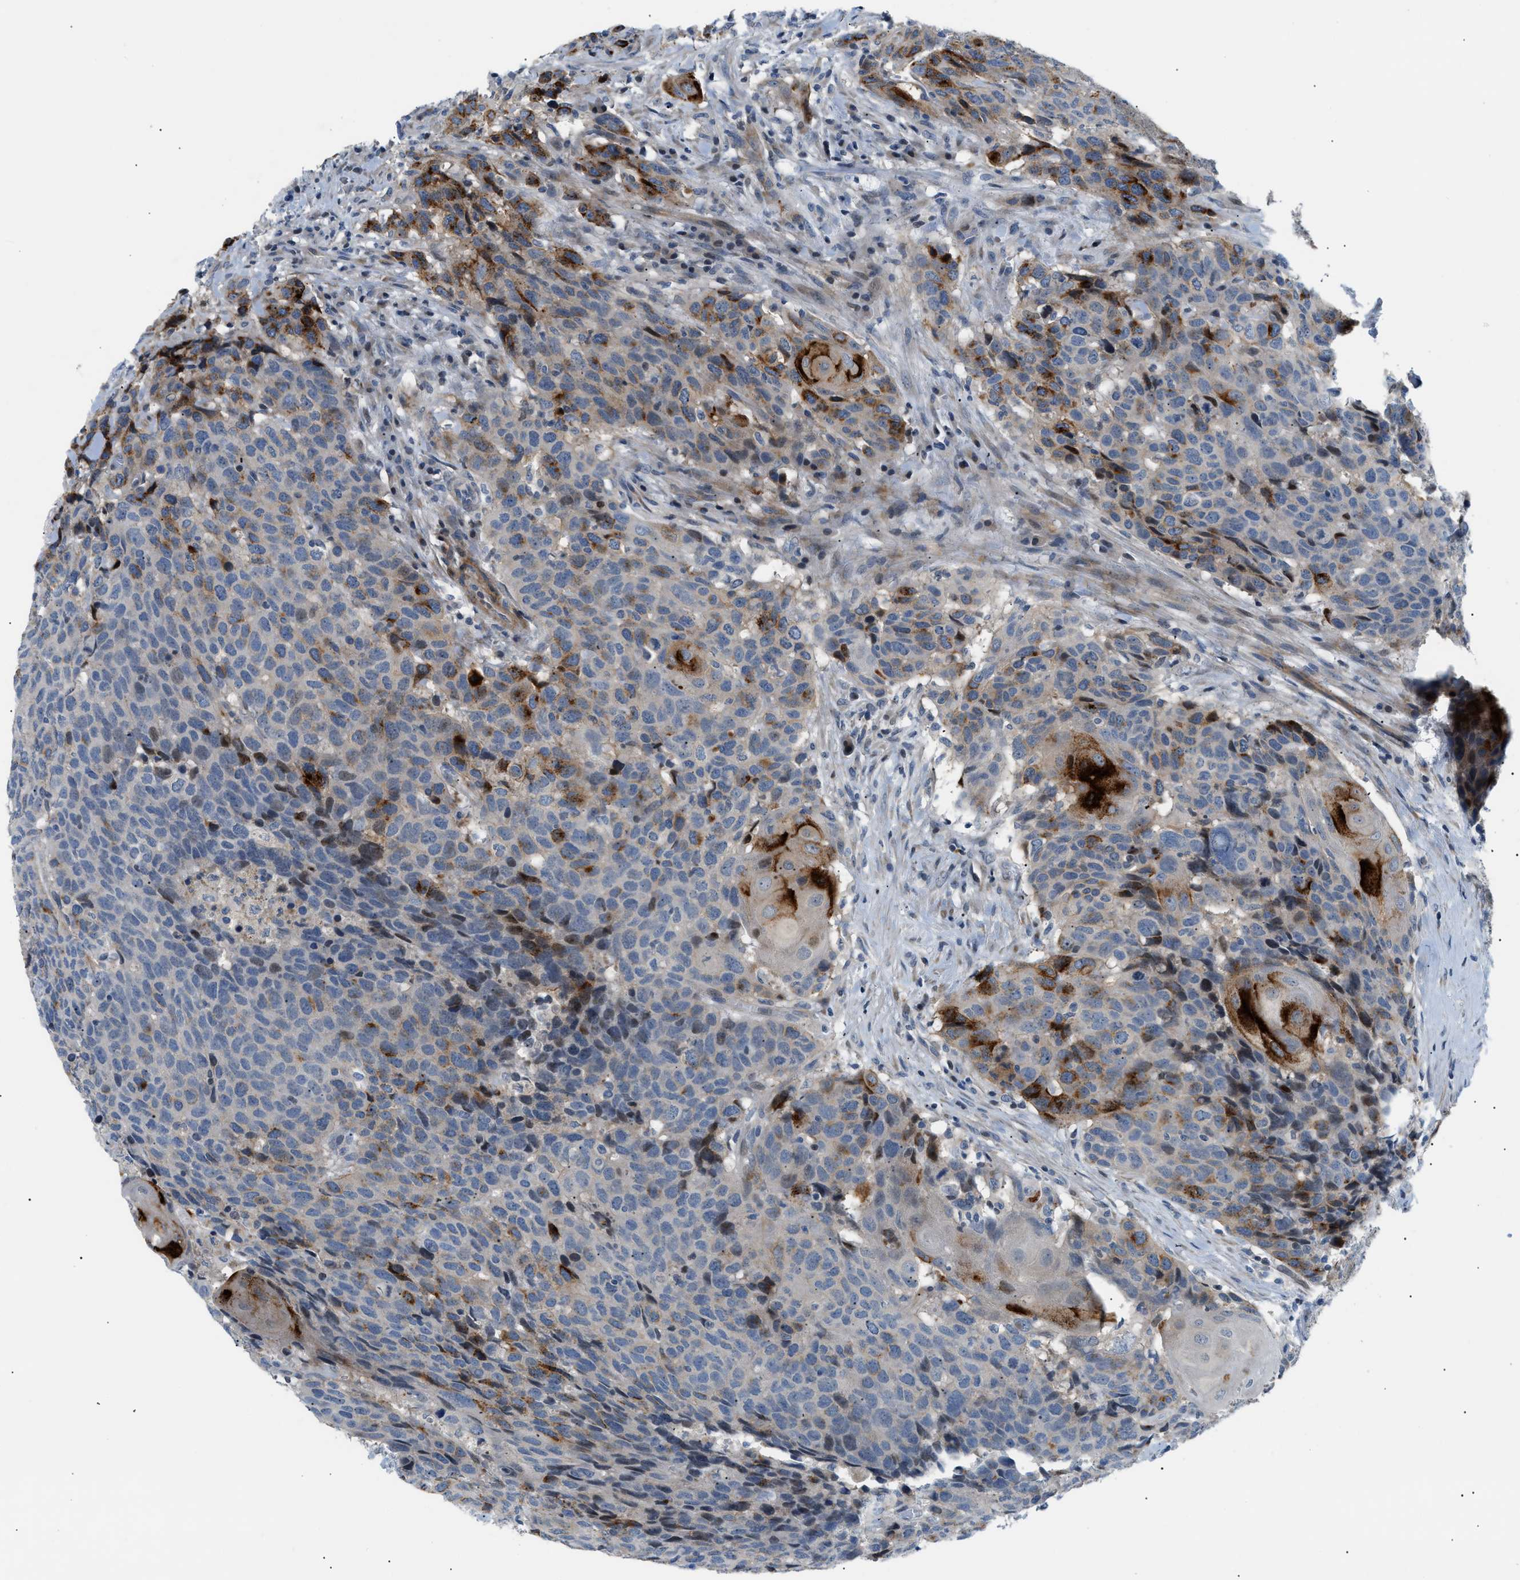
{"staining": {"intensity": "moderate", "quantity": "25%-75%", "location": "cytoplasmic/membranous,nuclear"}, "tissue": "head and neck cancer", "cell_type": "Tumor cells", "image_type": "cancer", "snomed": [{"axis": "morphology", "description": "Squamous cell carcinoma, NOS"}, {"axis": "topography", "description": "Head-Neck"}], "caption": "Squamous cell carcinoma (head and neck) stained with a brown dye exhibits moderate cytoplasmic/membranous and nuclear positive staining in approximately 25%-75% of tumor cells.", "gene": "FDCSP", "patient": {"sex": "male", "age": 66}}